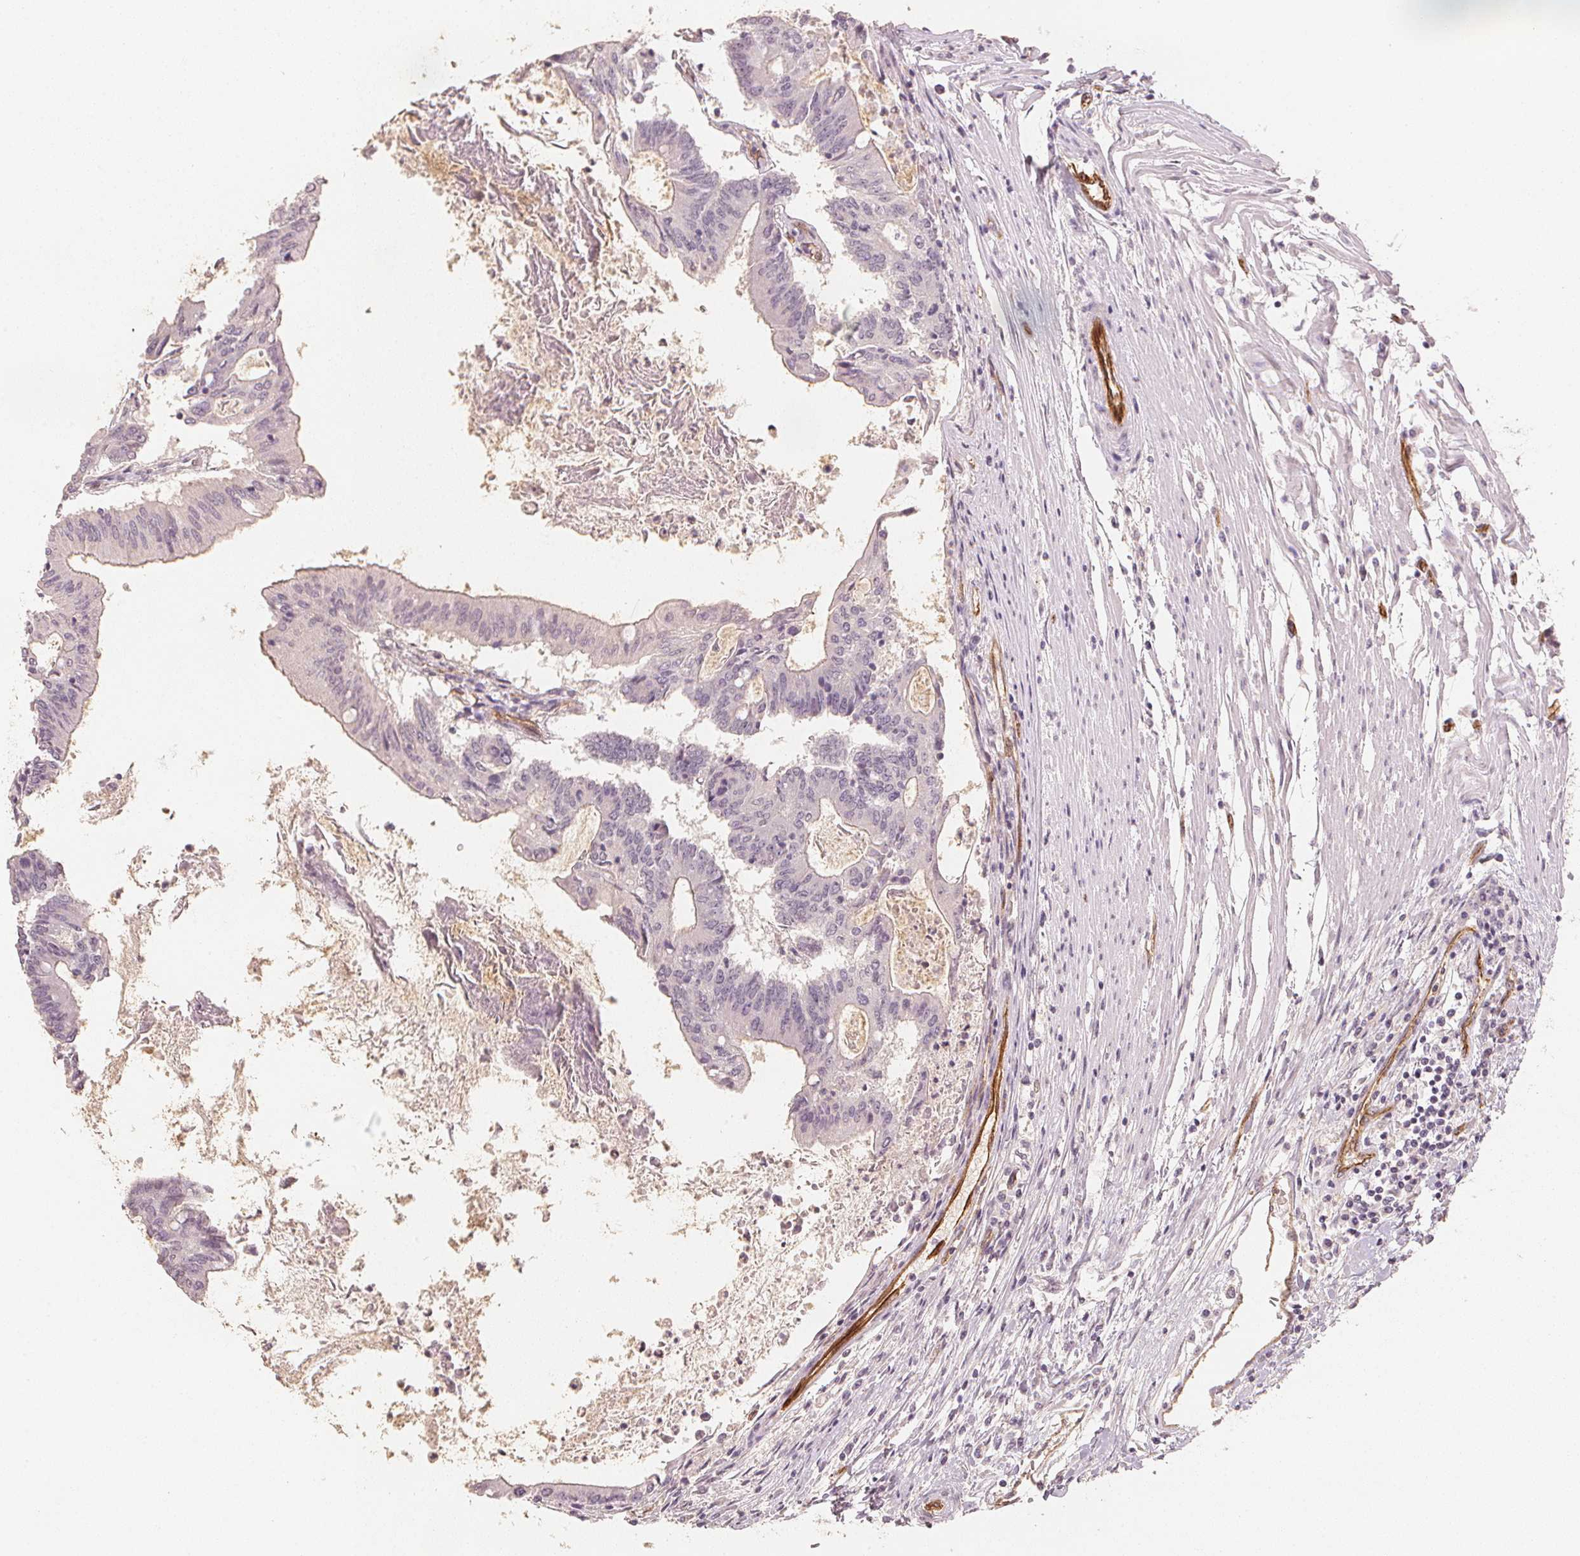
{"staining": {"intensity": "weak", "quantity": "<25%", "location": "cytoplasmic/membranous"}, "tissue": "colorectal cancer", "cell_type": "Tumor cells", "image_type": "cancer", "snomed": [{"axis": "morphology", "description": "Adenocarcinoma, NOS"}, {"axis": "topography", "description": "Colon"}], "caption": "A histopathology image of human colorectal cancer is negative for staining in tumor cells. (IHC, brightfield microscopy, high magnification).", "gene": "CIB1", "patient": {"sex": "female", "age": 70}}